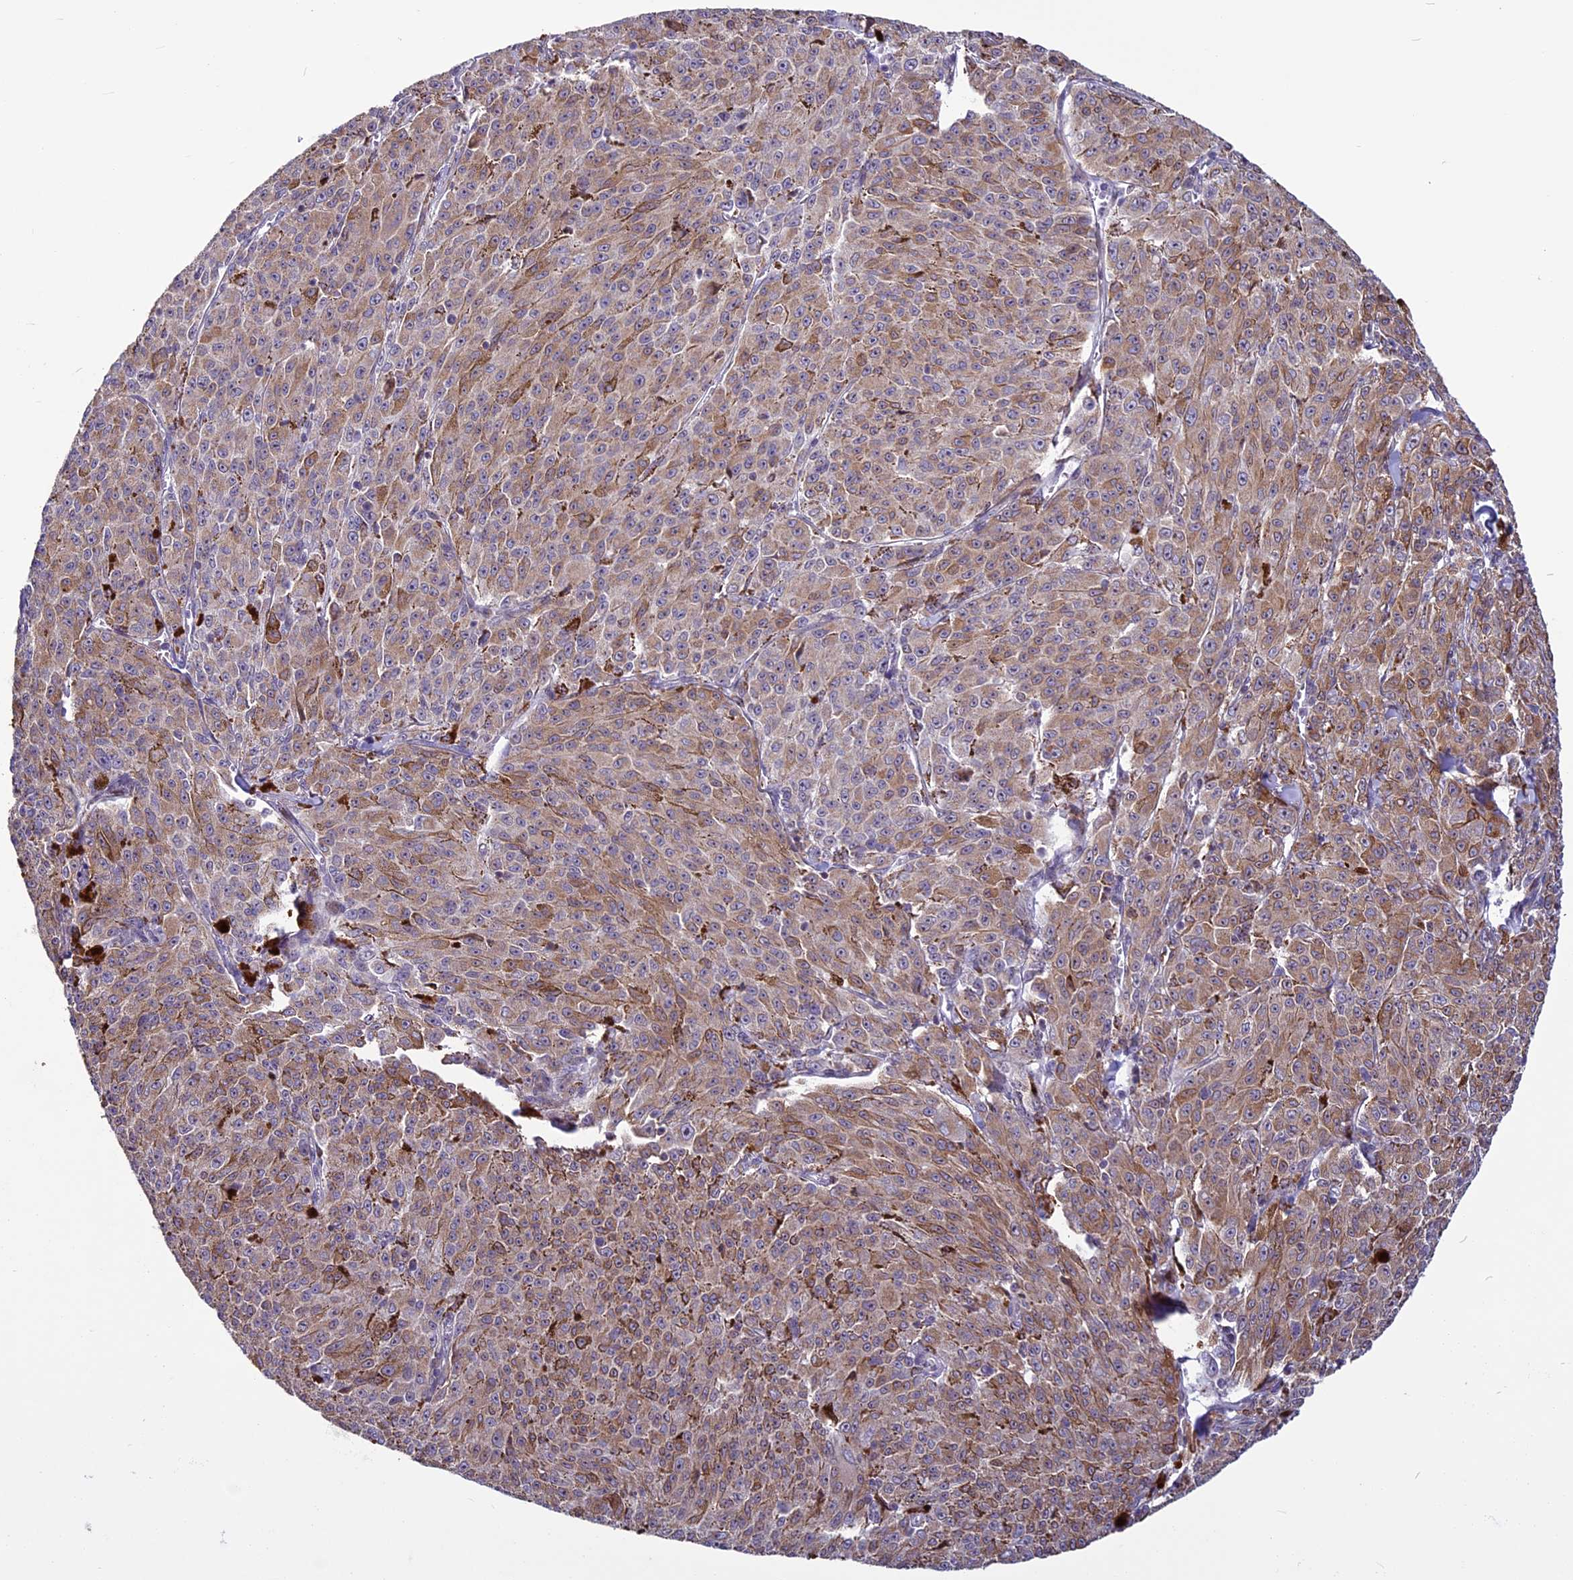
{"staining": {"intensity": "moderate", "quantity": "25%-75%", "location": "cytoplasmic/membranous"}, "tissue": "melanoma", "cell_type": "Tumor cells", "image_type": "cancer", "snomed": [{"axis": "morphology", "description": "Malignant melanoma, NOS"}, {"axis": "topography", "description": "Skin"}], "caption": "Approximately 25%-75% of tumor cells in human malignant melanoma demonstrate moderate cytoplasmic/membranous protein staining as visualized by brown immunohistochemical staining.", "gene": "MIEF2", "patient": {"sex": "female", "age": 52}}